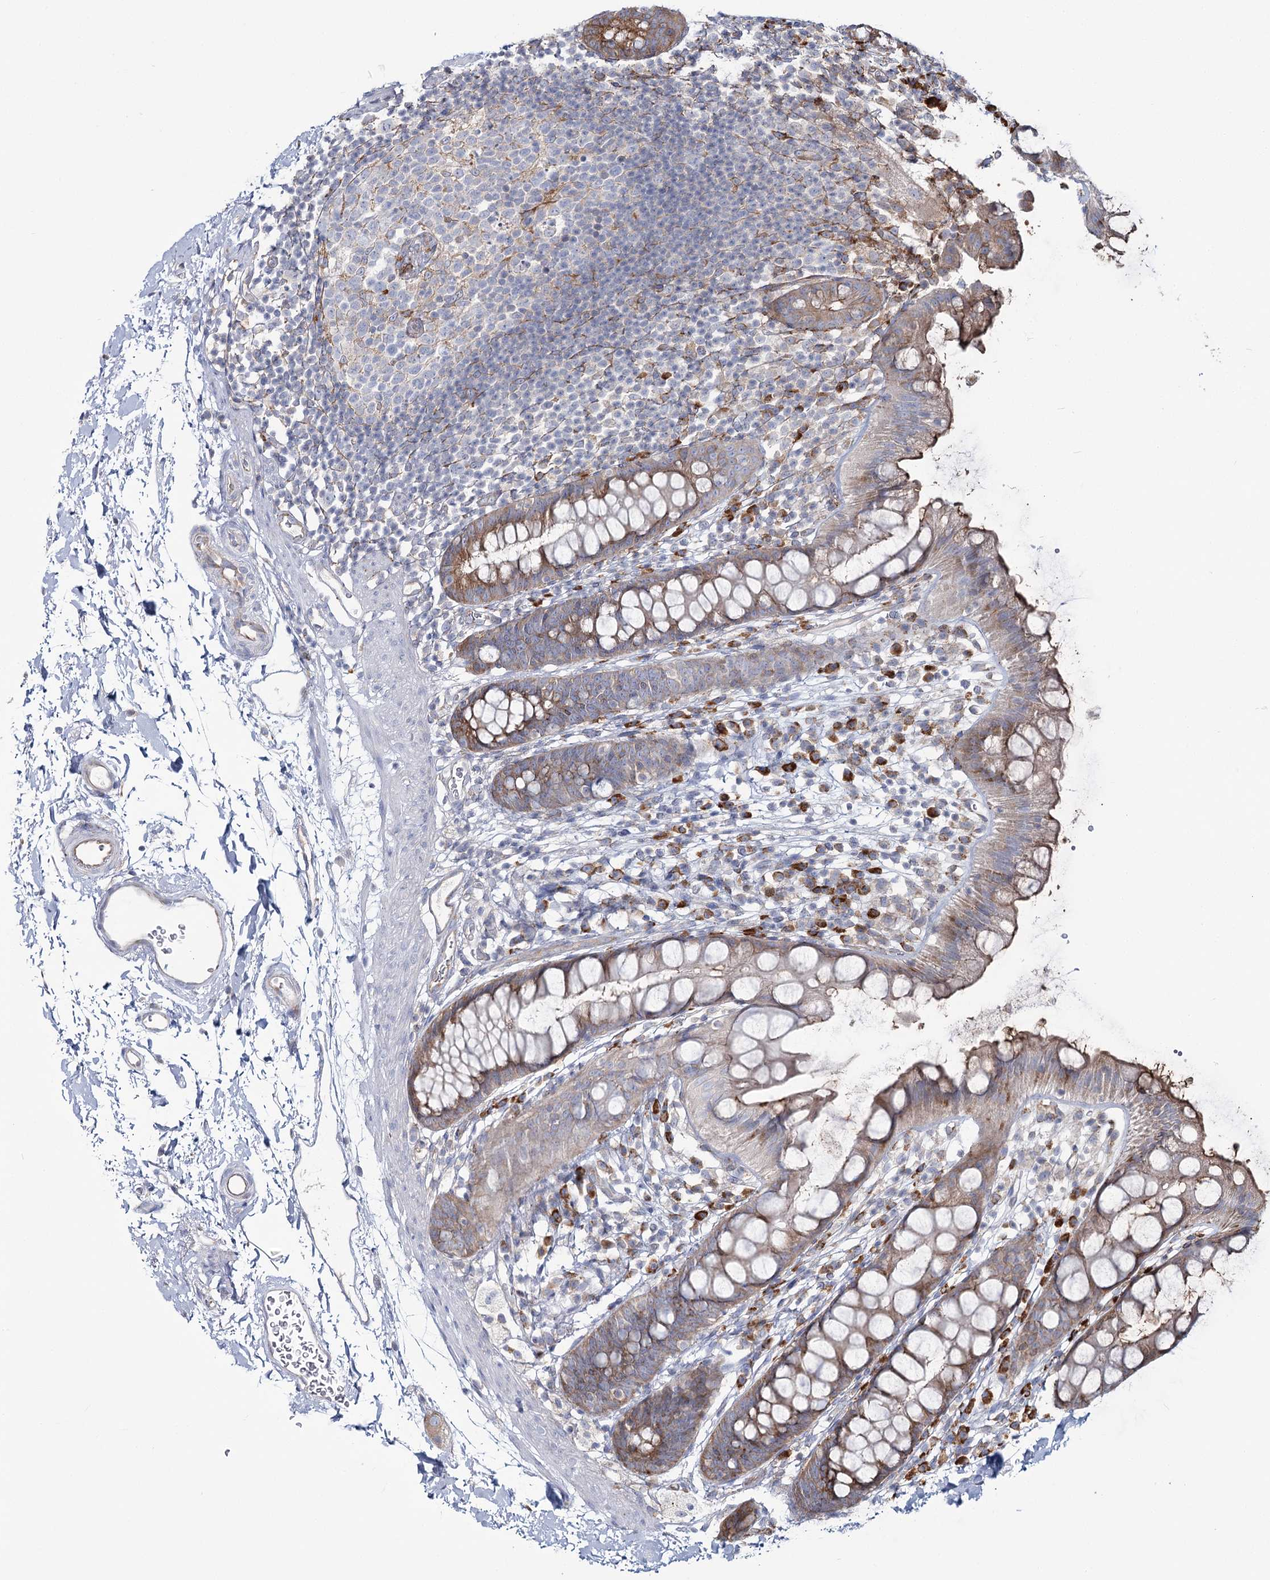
{"staining": {"intensity": "moderate", "quantity": ">75%", "location": "cytoplasmic/membranous"}, "tissue": "rectum", "cell_type": "Glandular cells", "image_type": "normal", "snomed": [{"axis": "morphology", "description": "Normal tissue, NOS"}, {"axis": "topography", "description": "Rectum"}], "caption": "Rectum stained for a protein (brown) shows moderate cytoplasmic/membranous positive expression in about >75% of glandular cells.", "gene": "POGLUT1", "patient": {"sex": "female", "age": 65}}